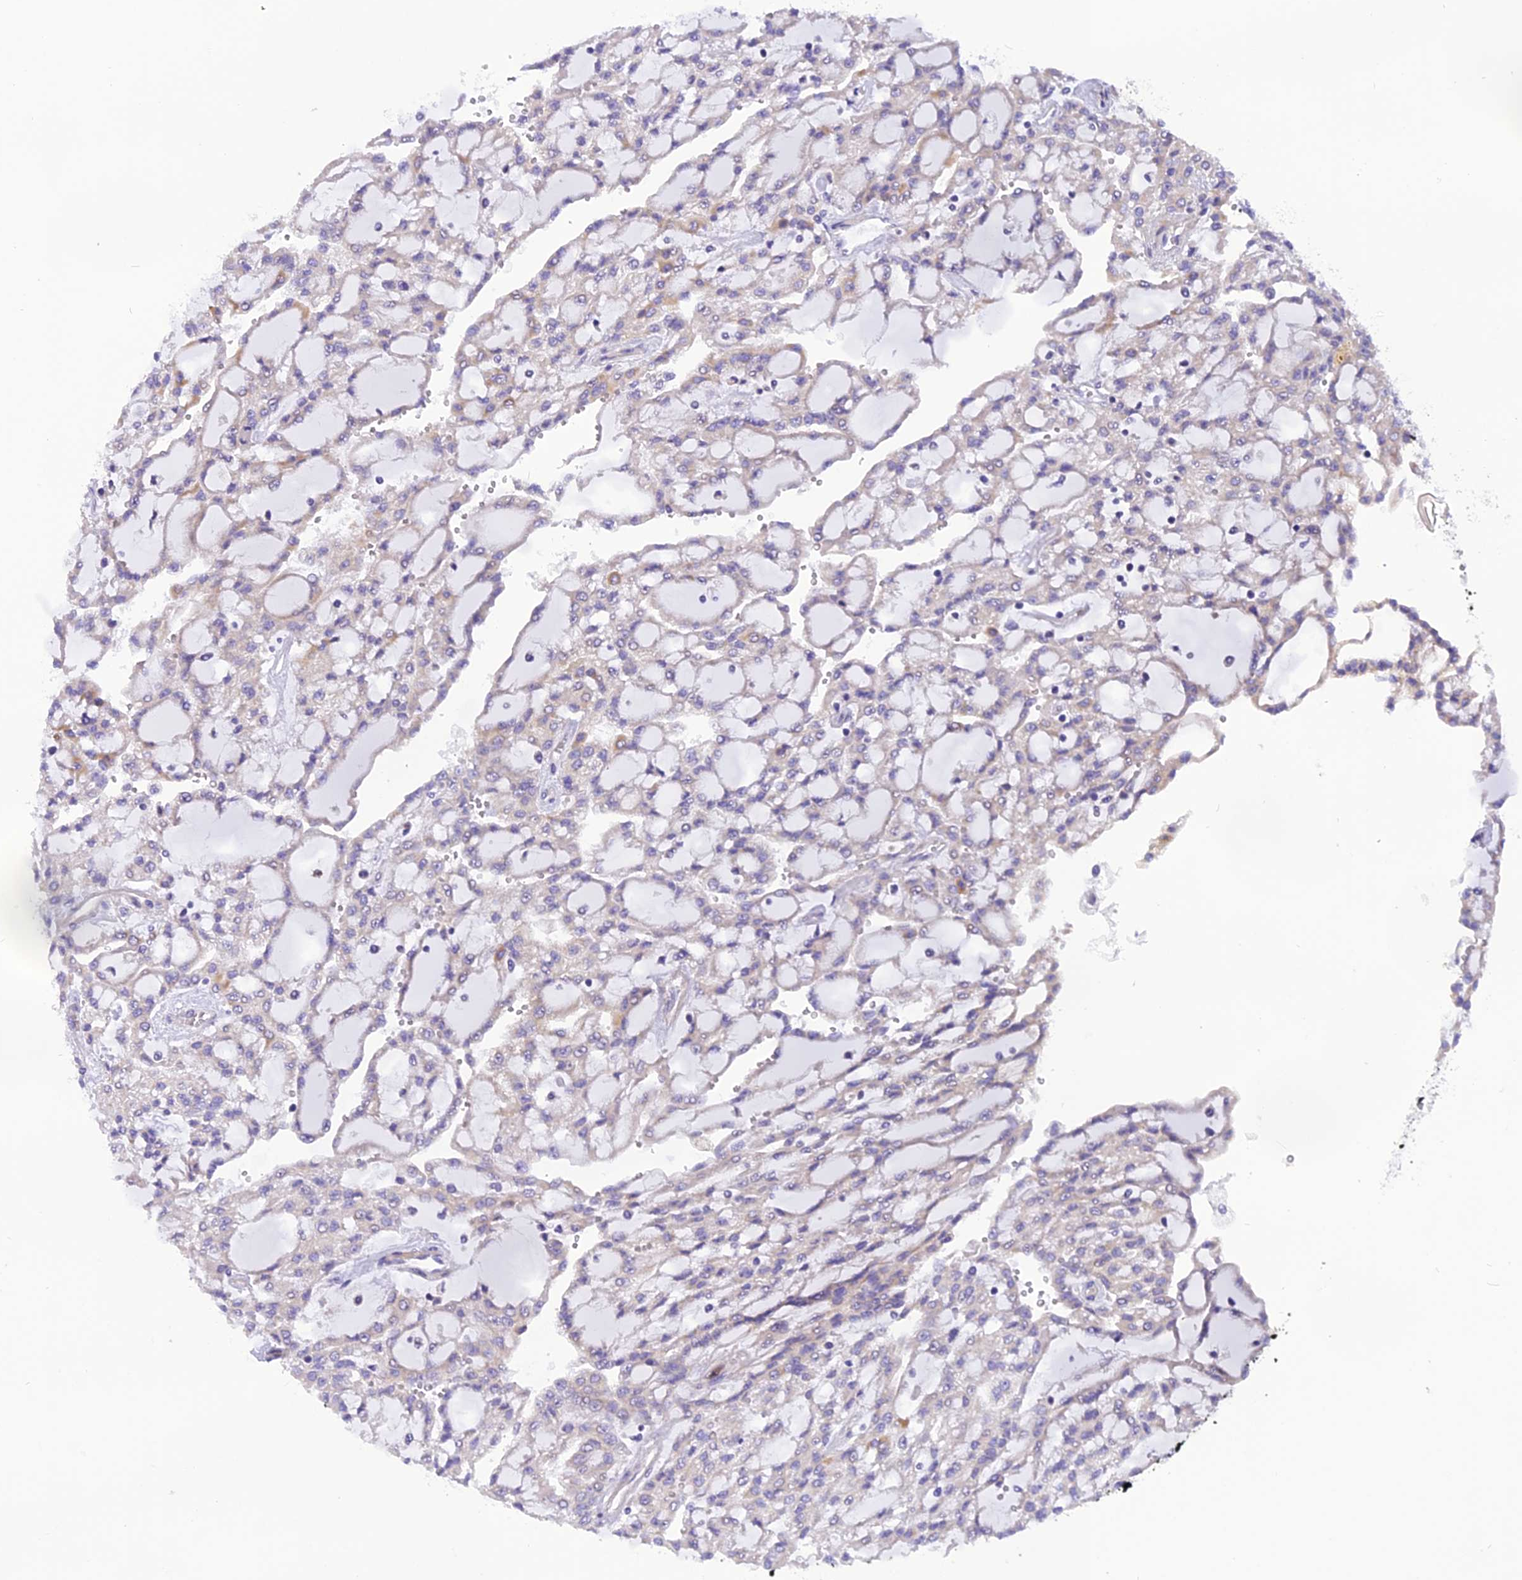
{"staining": {"intensity": "negative", "quantity": "none", "location": "none"}, "tissue": "renal cancer", "cell_type": "Tumor cells", "image_type": "cancer", "snomed": [{"axis": "morphology", "description": "Adenocarcinoma, NOS"}, {"axis": "topography", "description": "Kidney"}], "caption": "This is an immunohistochemistry (IHC) micrograph of adenocarcinoma (renal). There is no positivity in tumor cells.", "gene": "TRIM3", "patient": {"sex": "male", "age": 63}}